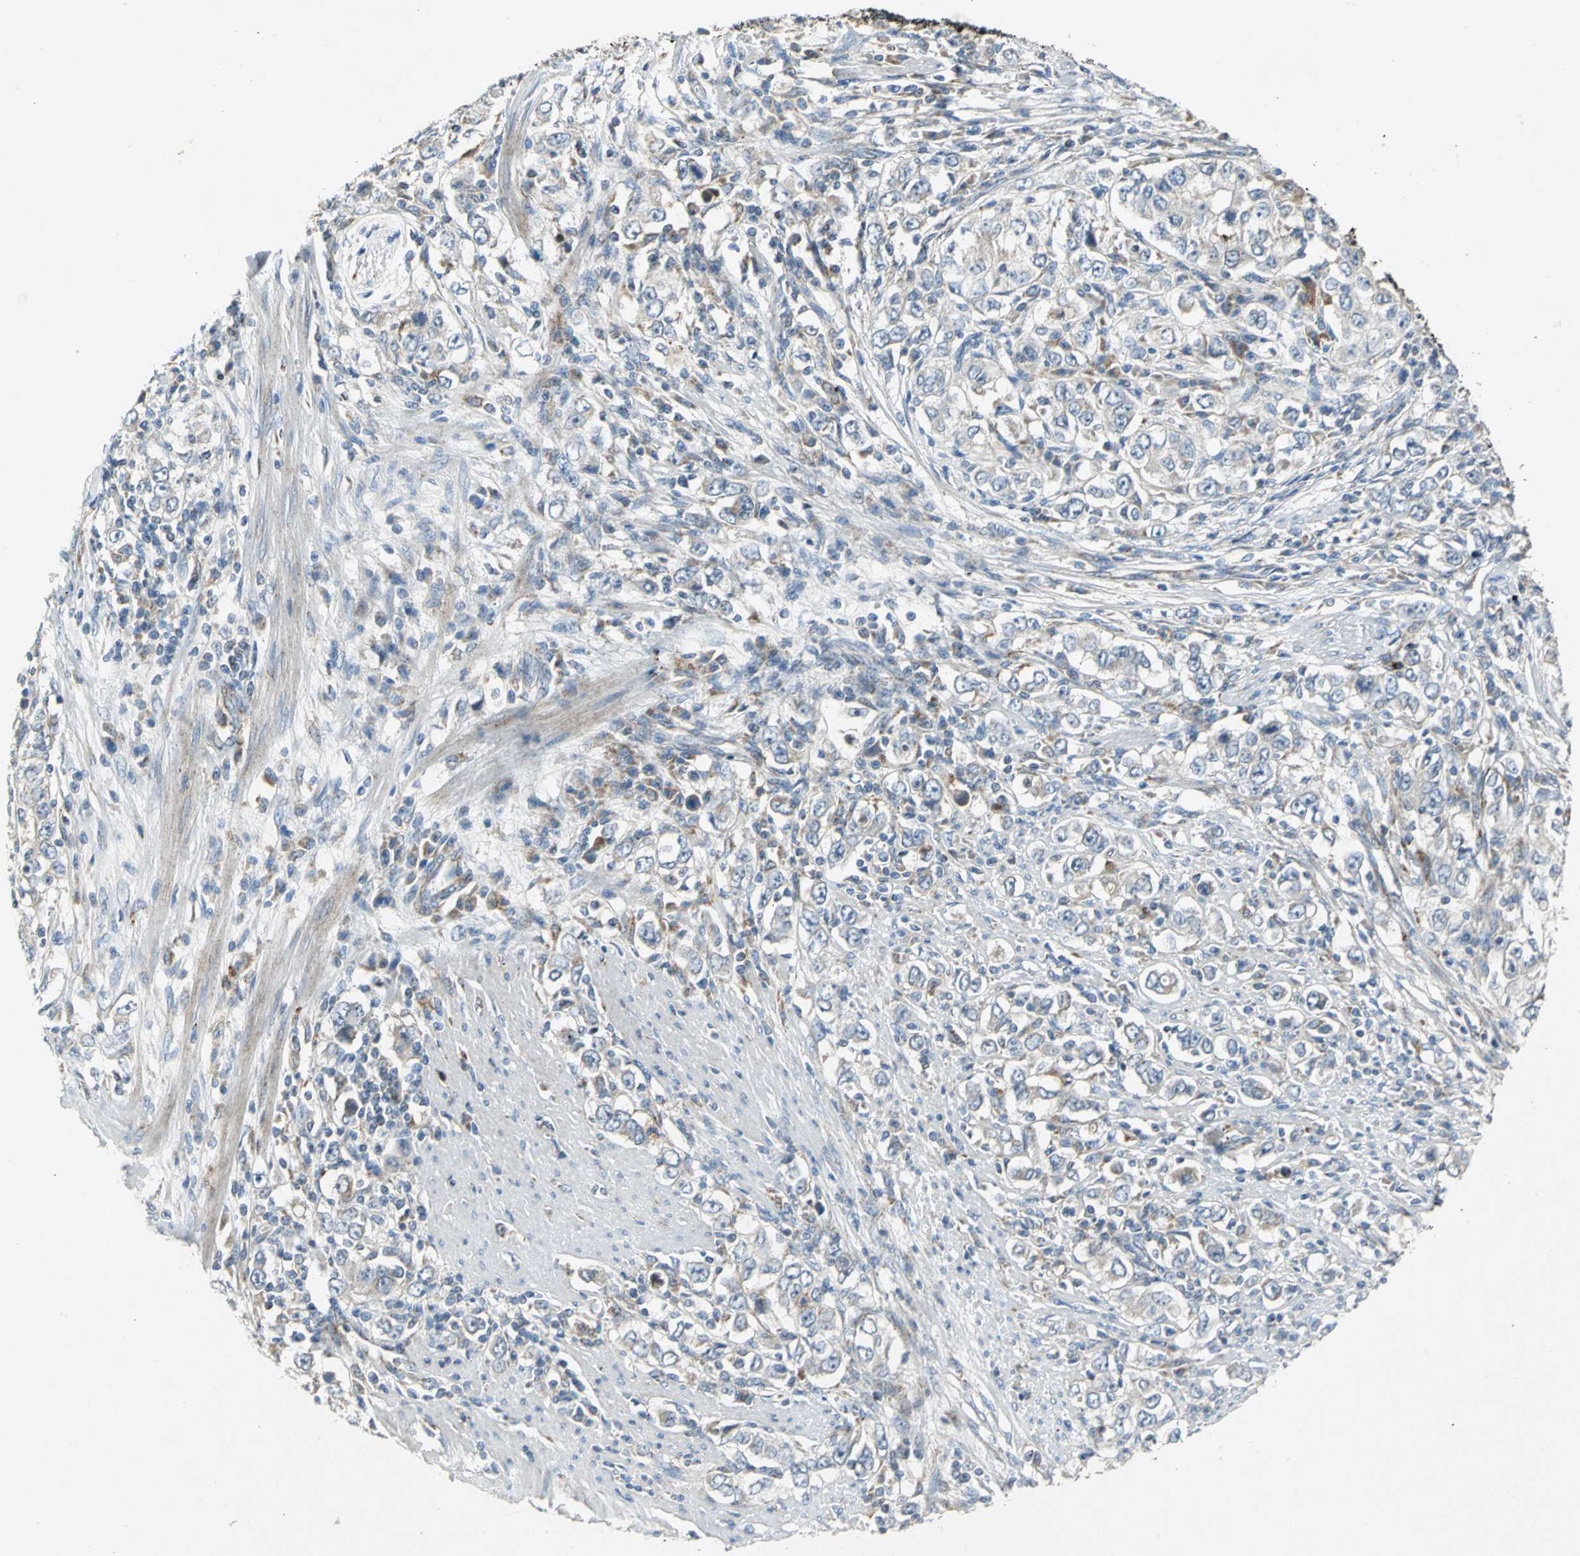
{"staining": {"intensity": "weak", "quantity": ">75%", "location": "cytoplasmic/membranous"}, "tissue": "stomach cancer", "cell_type": "Tumor cells", "image_type": "cancer", "snomed": [{"axis": "morphology", "description": "Adenocarcinoma, NOS"}, {"axis": "topography", "description": "Stomach, lower"}], "caption": "IHC staining of stomach adenocarcinoma, which reveals low levels of weak cytoplasmic/membranous staining in approximately >75% of tumor cells indicating weak cytoplasmic/membranous protein staining. The staining was performed using DAB (brown) for protein detection and nuclei were counterstained in hematoxylin (blue).", "gene": "SPPL2B", "patient": {"sex": "female", "age": 72}}